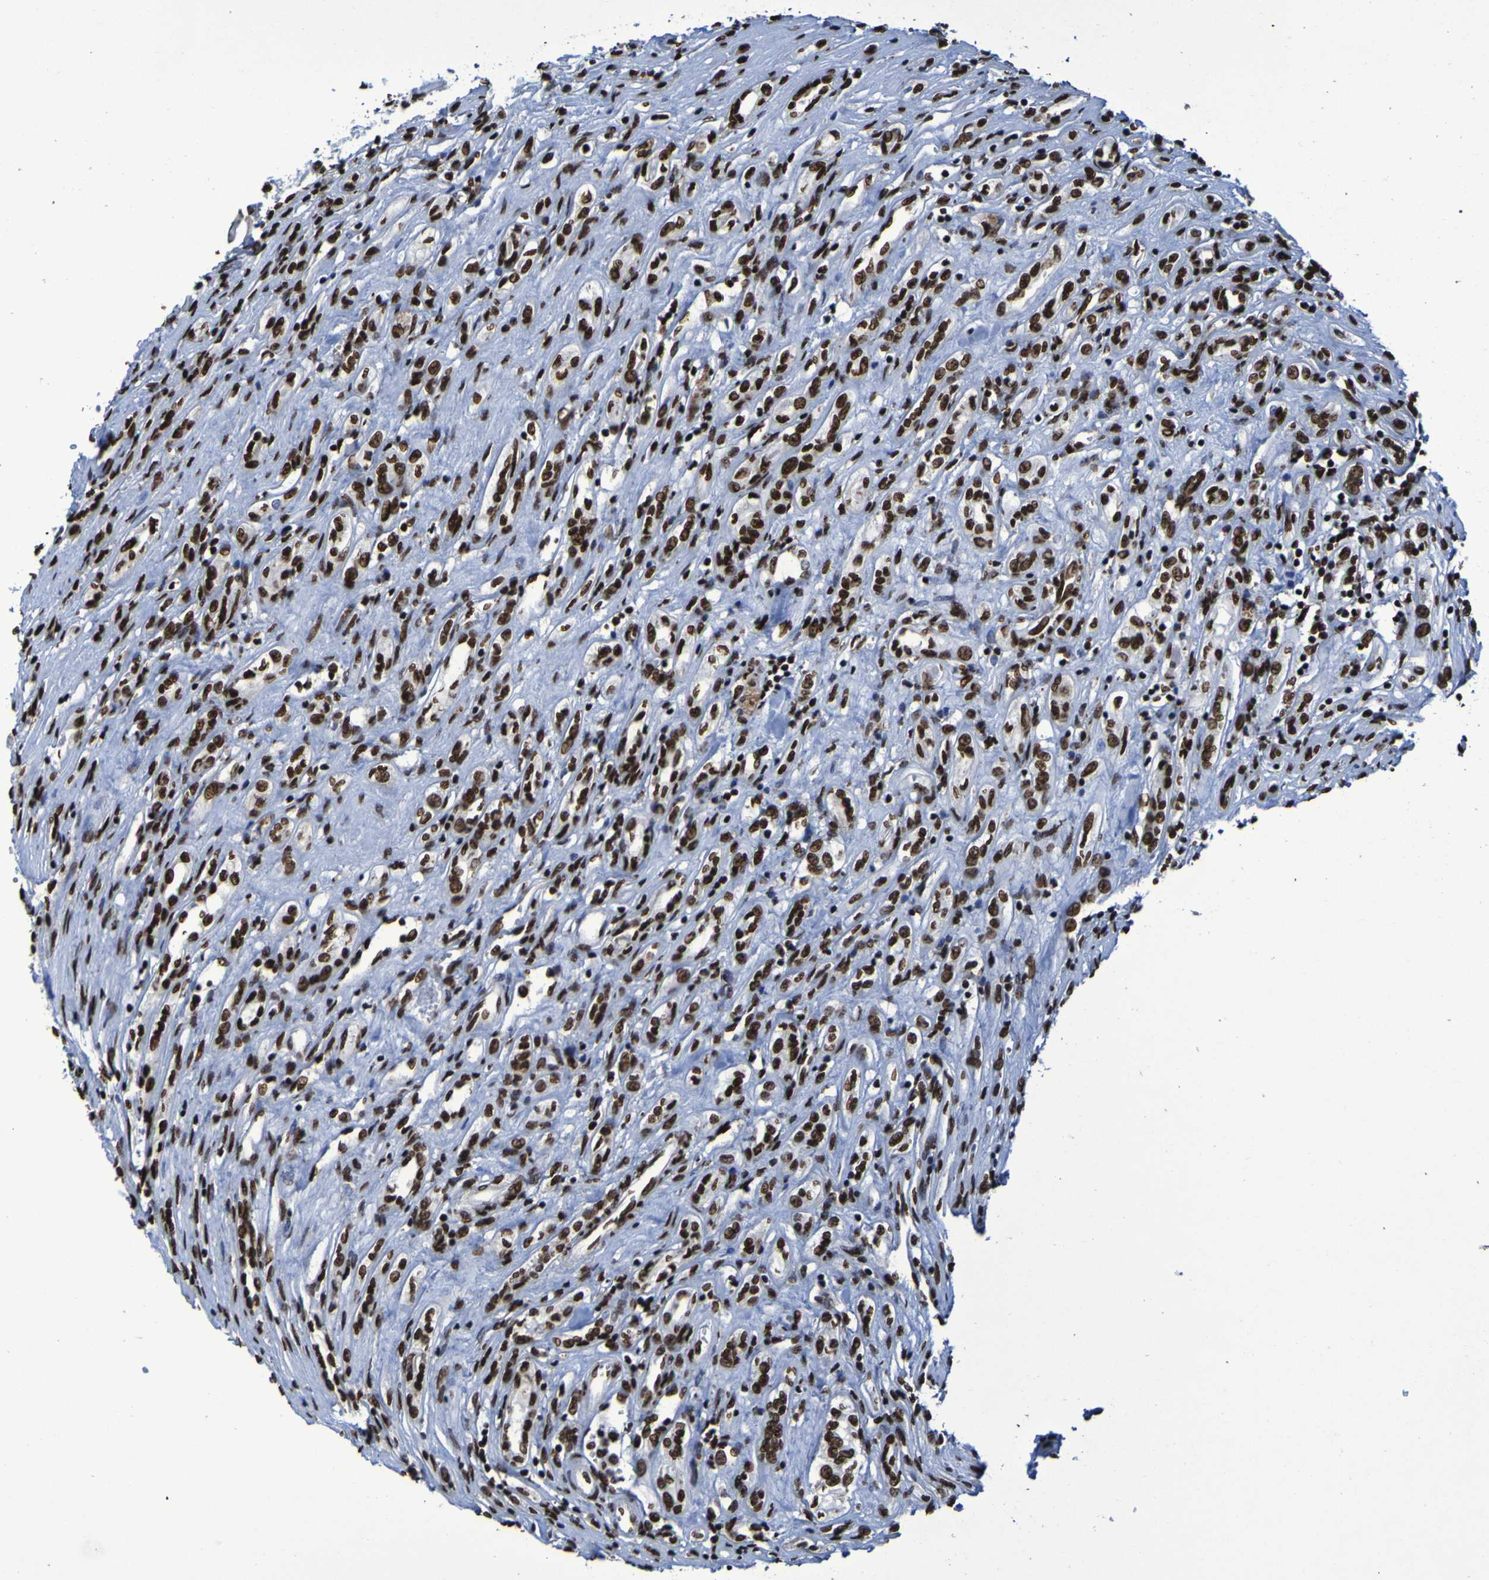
{"staining": {"intensity": "strong", "quantity": ">75%", "location": "nuclear"}, "tissue": "renal cancer", "cell_type": "Tumor cells", "image_type": "cancer", "snomed": [{"axis": "morphology", "description": "Adenocarcinoma, NOS"}, {"axis": "topography", "description": "Kidney"}], "caption": "Adenocarcinoma (renal) was stained to show a protein in brown. There is high levels of strong nuclear positivity in about >75% of tumor cells.", "gene": "HNRNPR", "patient": {"sex": "female", "age": 70}}